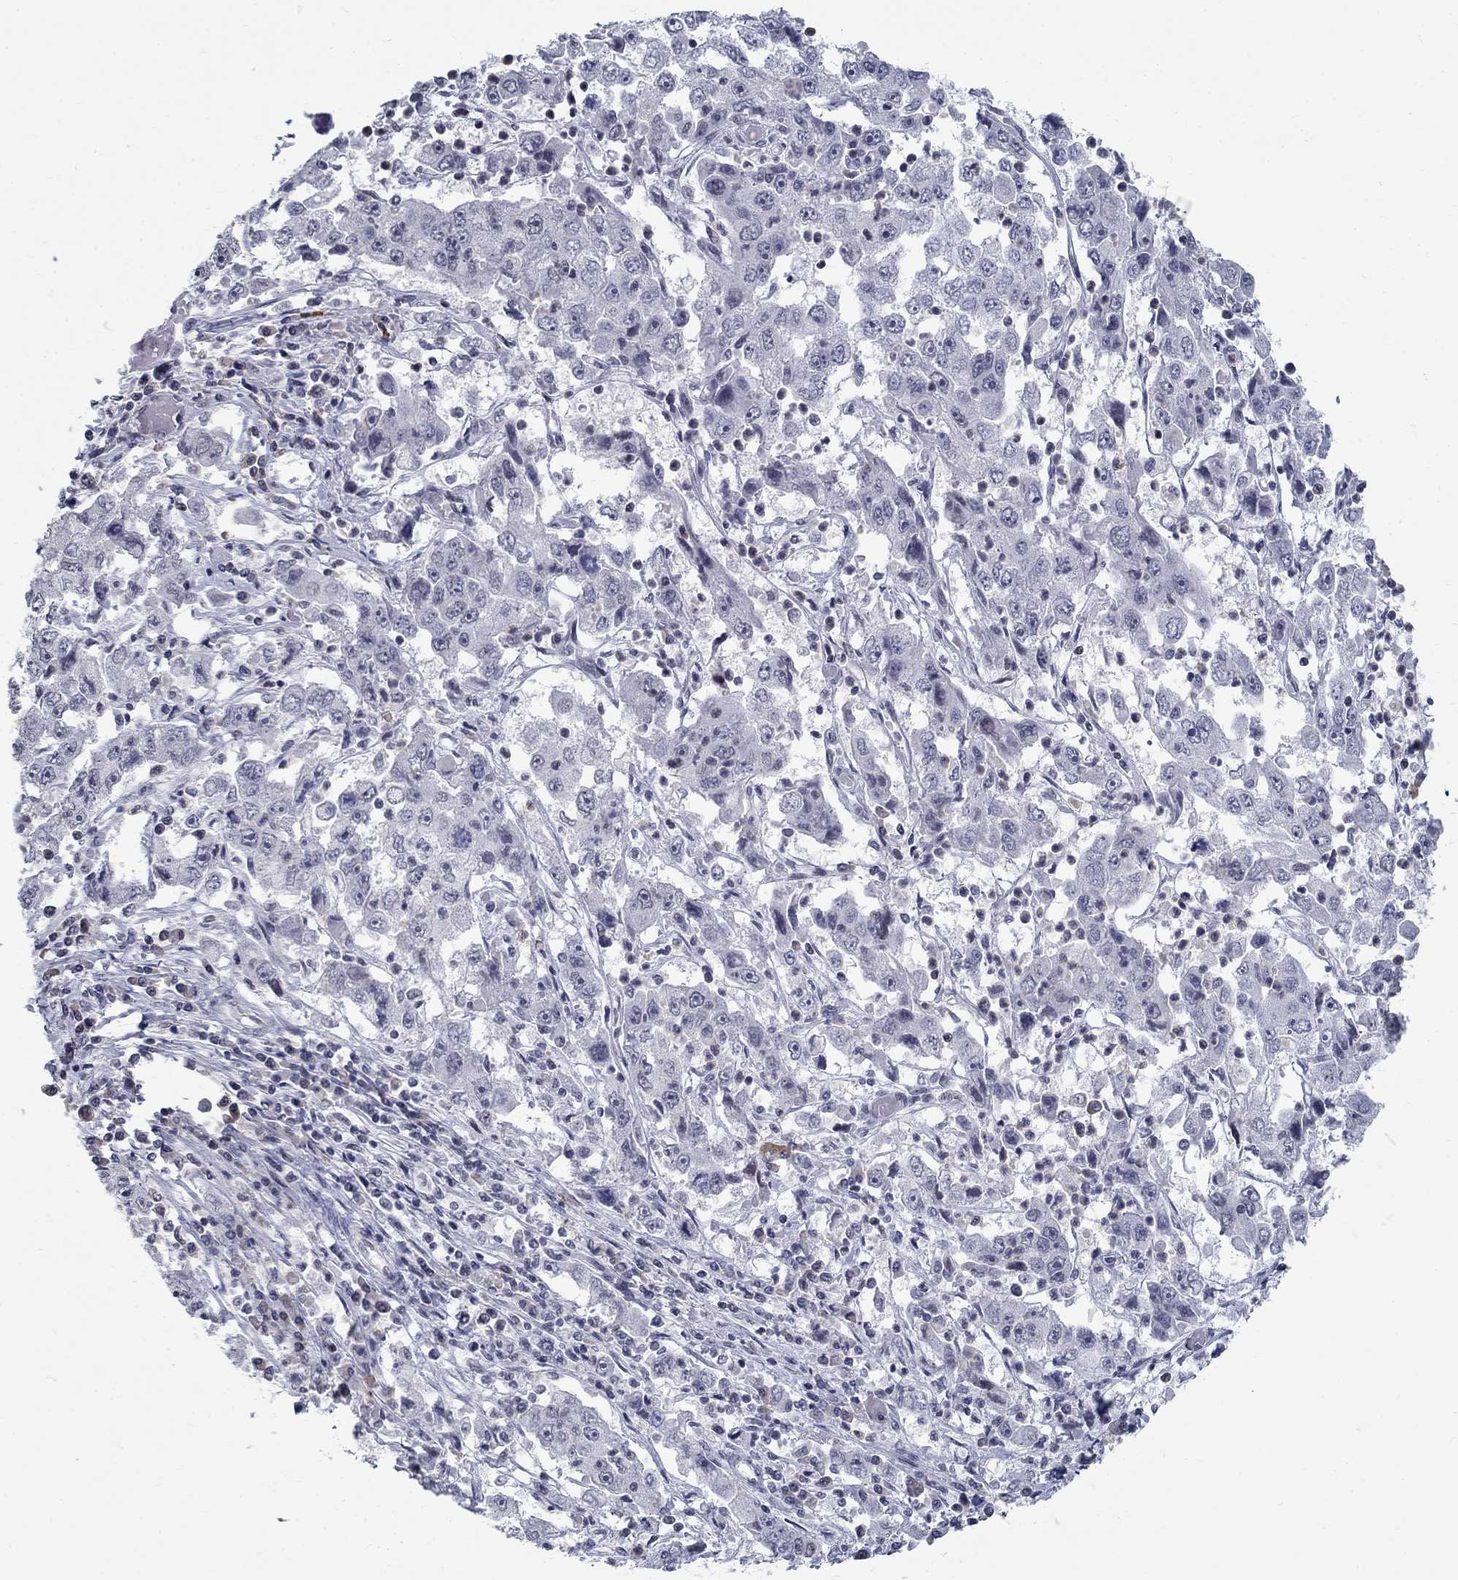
{"staining": {"intensity": "negative", "quantity": "none", "location": "none"}, "tissue": "cervical cancer", "cell_type": "Tumor cells", "image_type": "cancer", "snomed": [{"axis": "morphology", "description": "Squamous cell carcinoma, NOS"}, {"axis": "topography", "description": "Cervix"}], "caption": "An immunohistochemistry (IHC) photomicrograph of squamous cell carcinoma (cervical) is shown. There is no staining in tumor cells of squamous cell carcinoma (cervical). Nuclei are stained in blue.", "gene": "BHLHE22", "patient": {"sex": "female", "age": 36}}